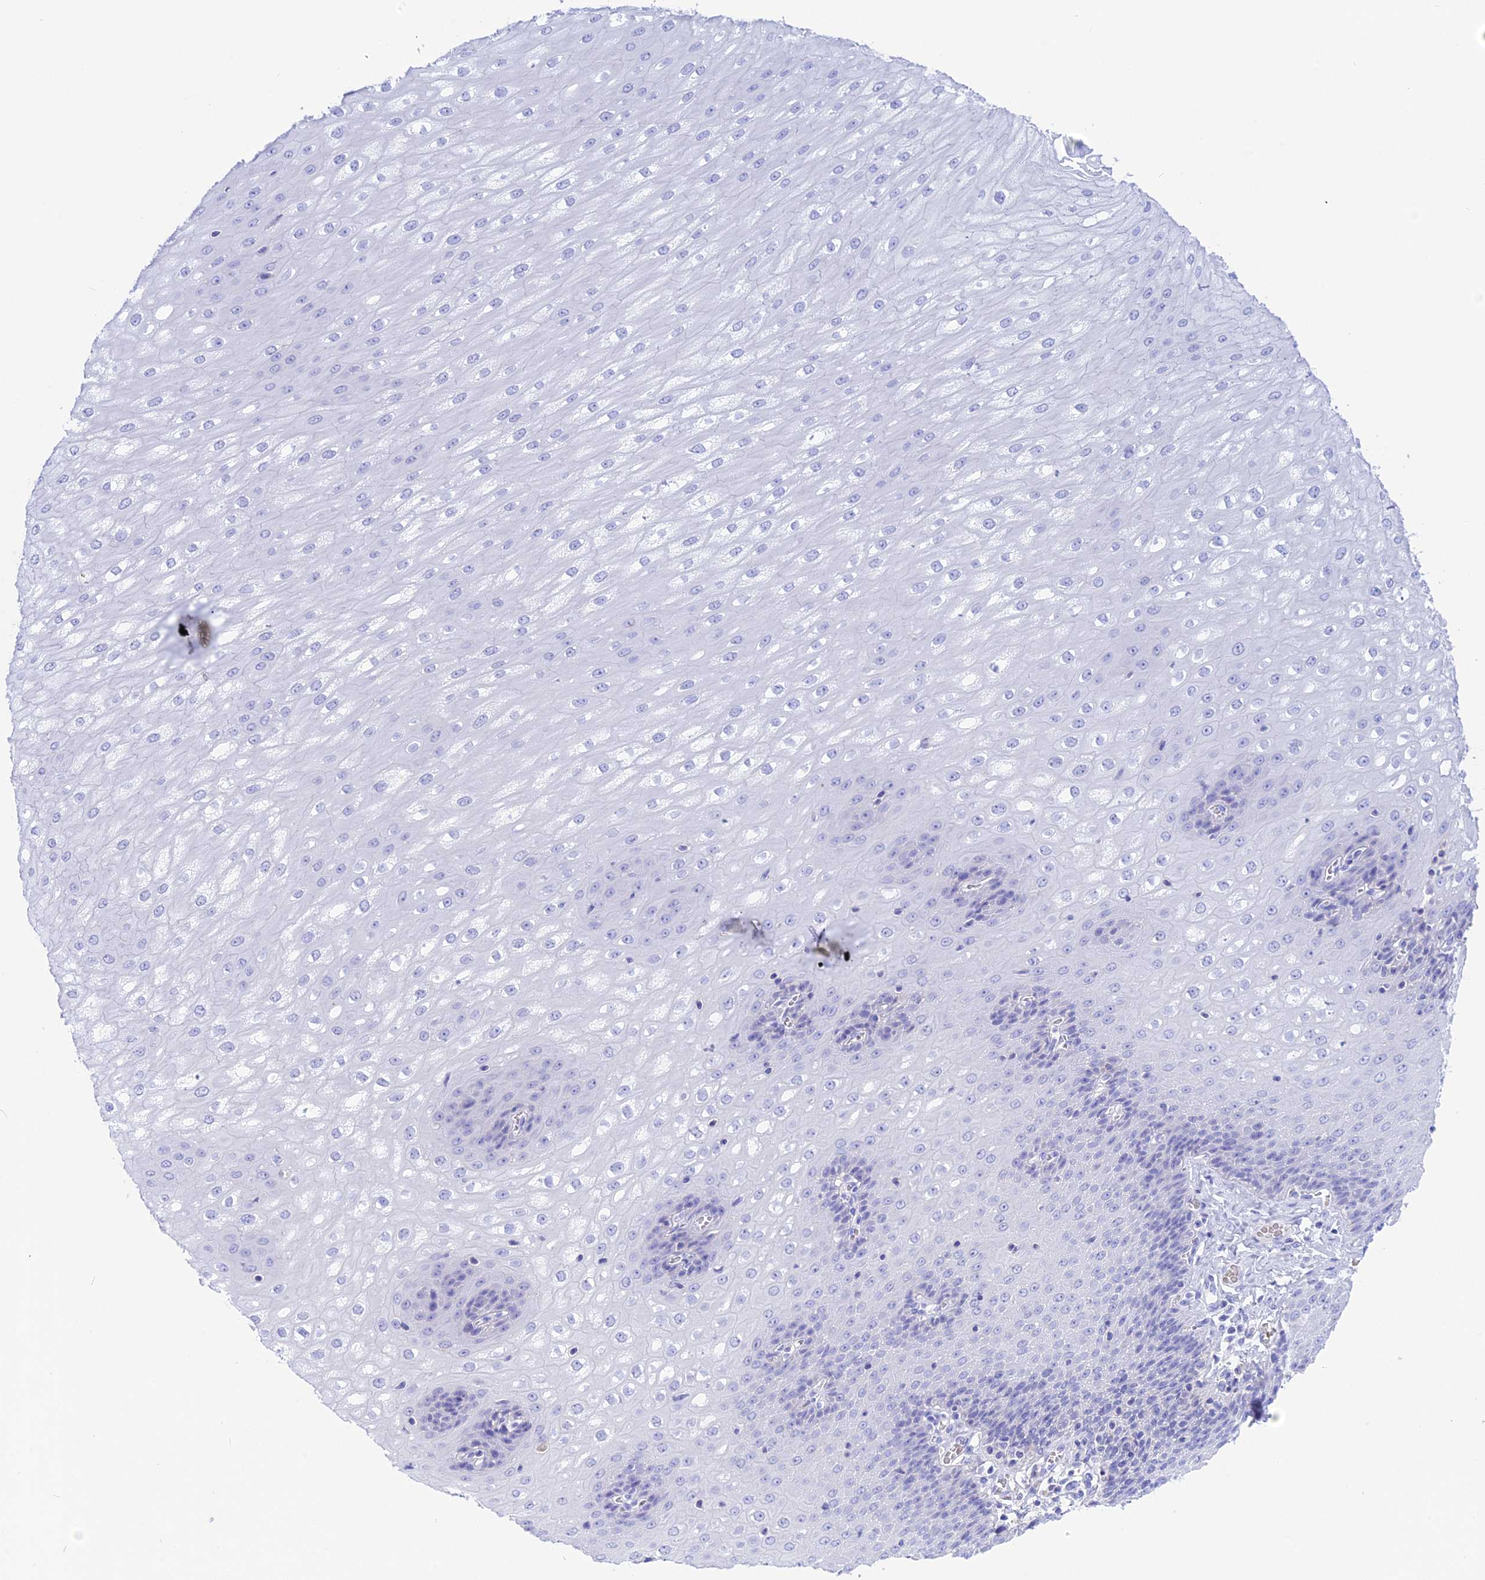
{"staining": {"intensity": "negative", "quantity": "none", "location": "none"}, "tissue": "esophagus", "cell_type": "Squamous epithelial cells", "image_type": "normal", "snomed": [{"axis": "morphology", "description": "Normal tissue, NOS"}, {"axis": "topography", "description": "Esophagus"}], "caption": "Squamous epithelial cells are negative for protein expression in normal human esophagus. (Immunohistochemistry (ihc), brightfield microscopy, high magnification).", "gene": "GLYATL1B", "patient": {"sex": "male", "age": 60}}